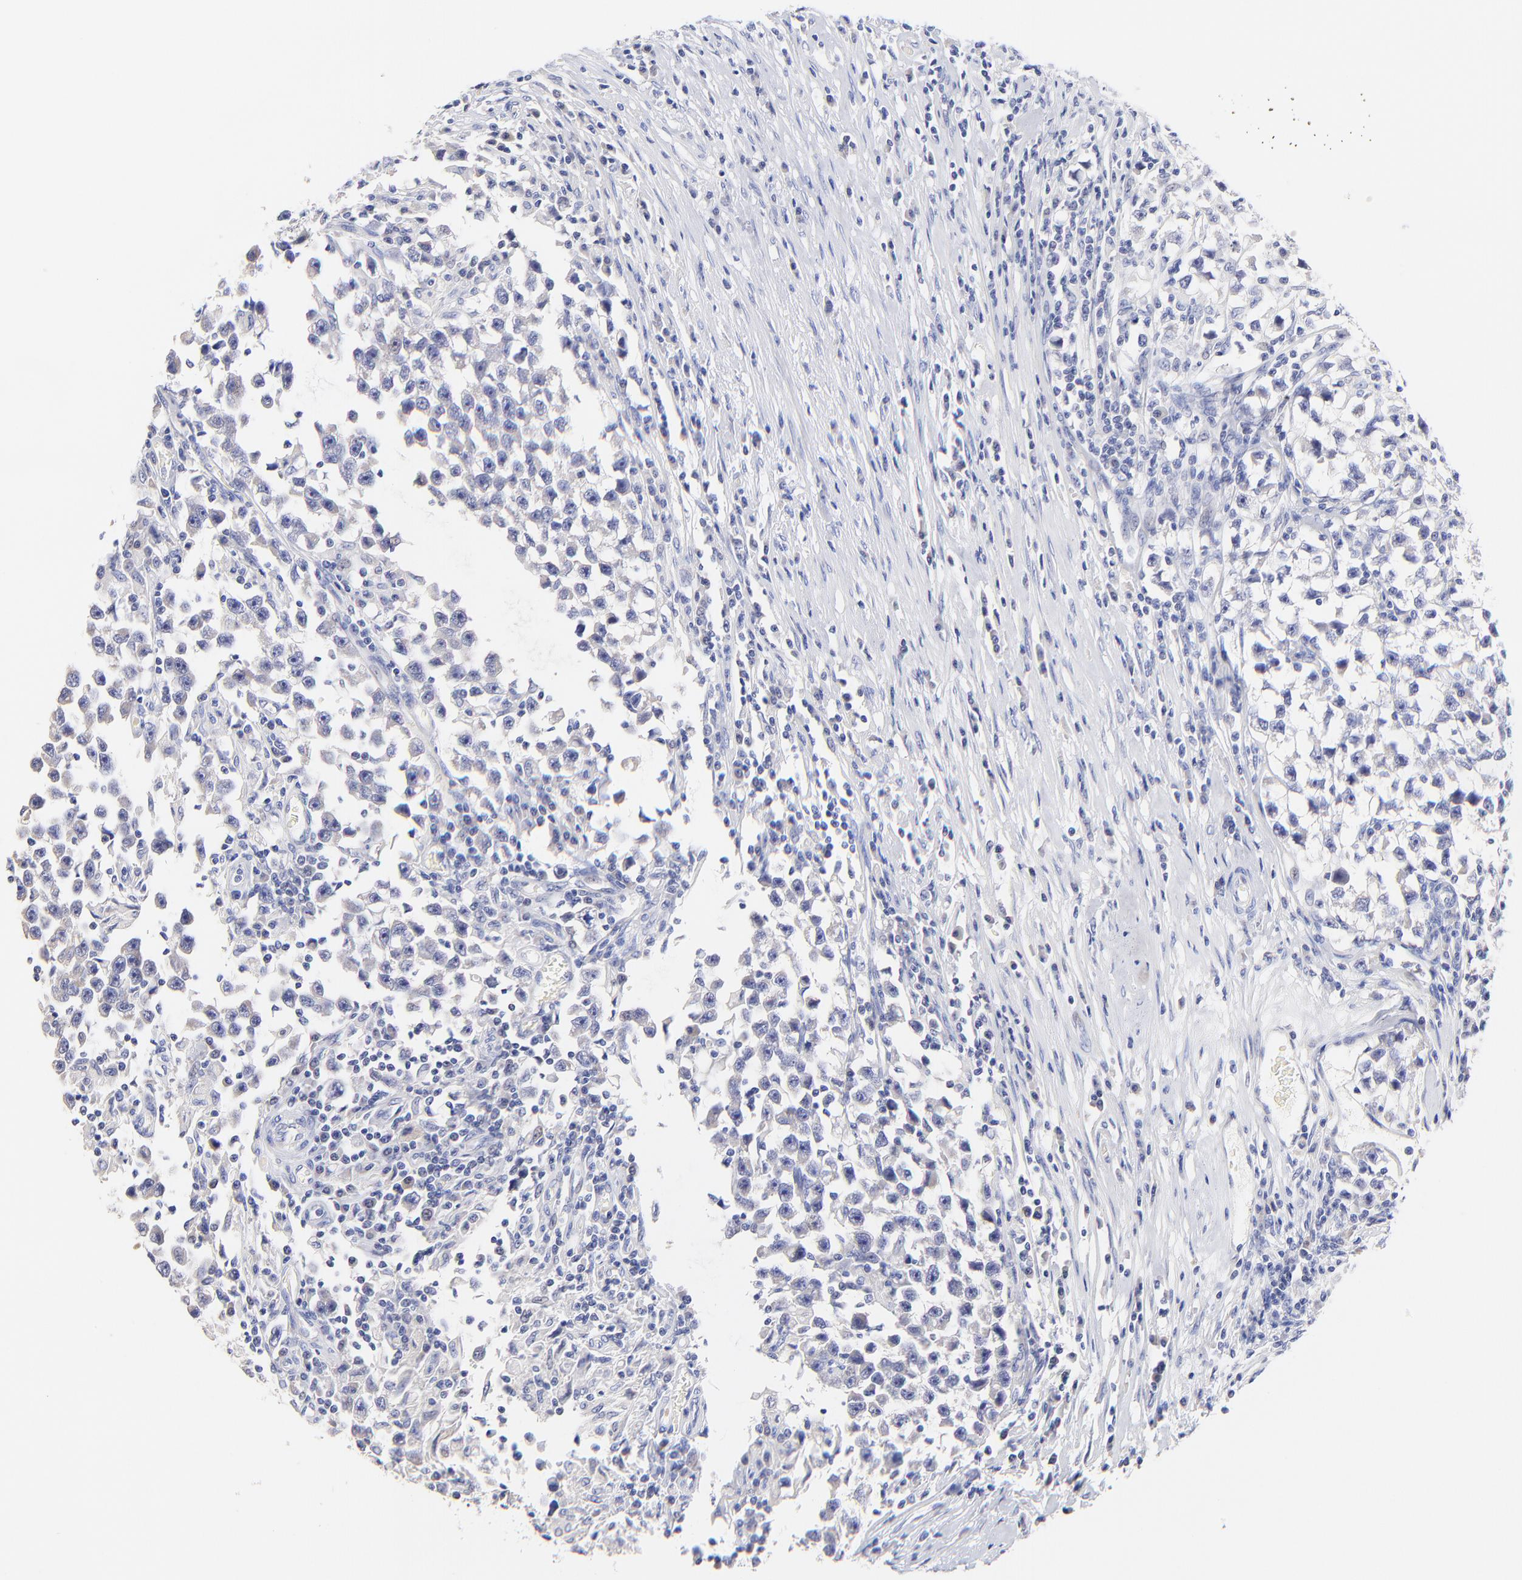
{"staining": {"intensity": "negative", "quantity": "none", "location": "none"}, "tissue": "testis cancer", "cell_type": "Tumor cells", "image_type": "cancer", "snomed": [{"axis": "morphology", "description": "Seminoma, NOS"}, {"axis": "topography", "description": "Testis"}], "caption": "This is an IHC image of testis cancer. There is no staining in tumor cells.", "gene": "RAB3A", "patient": {"sex": "male", "age": 33}}